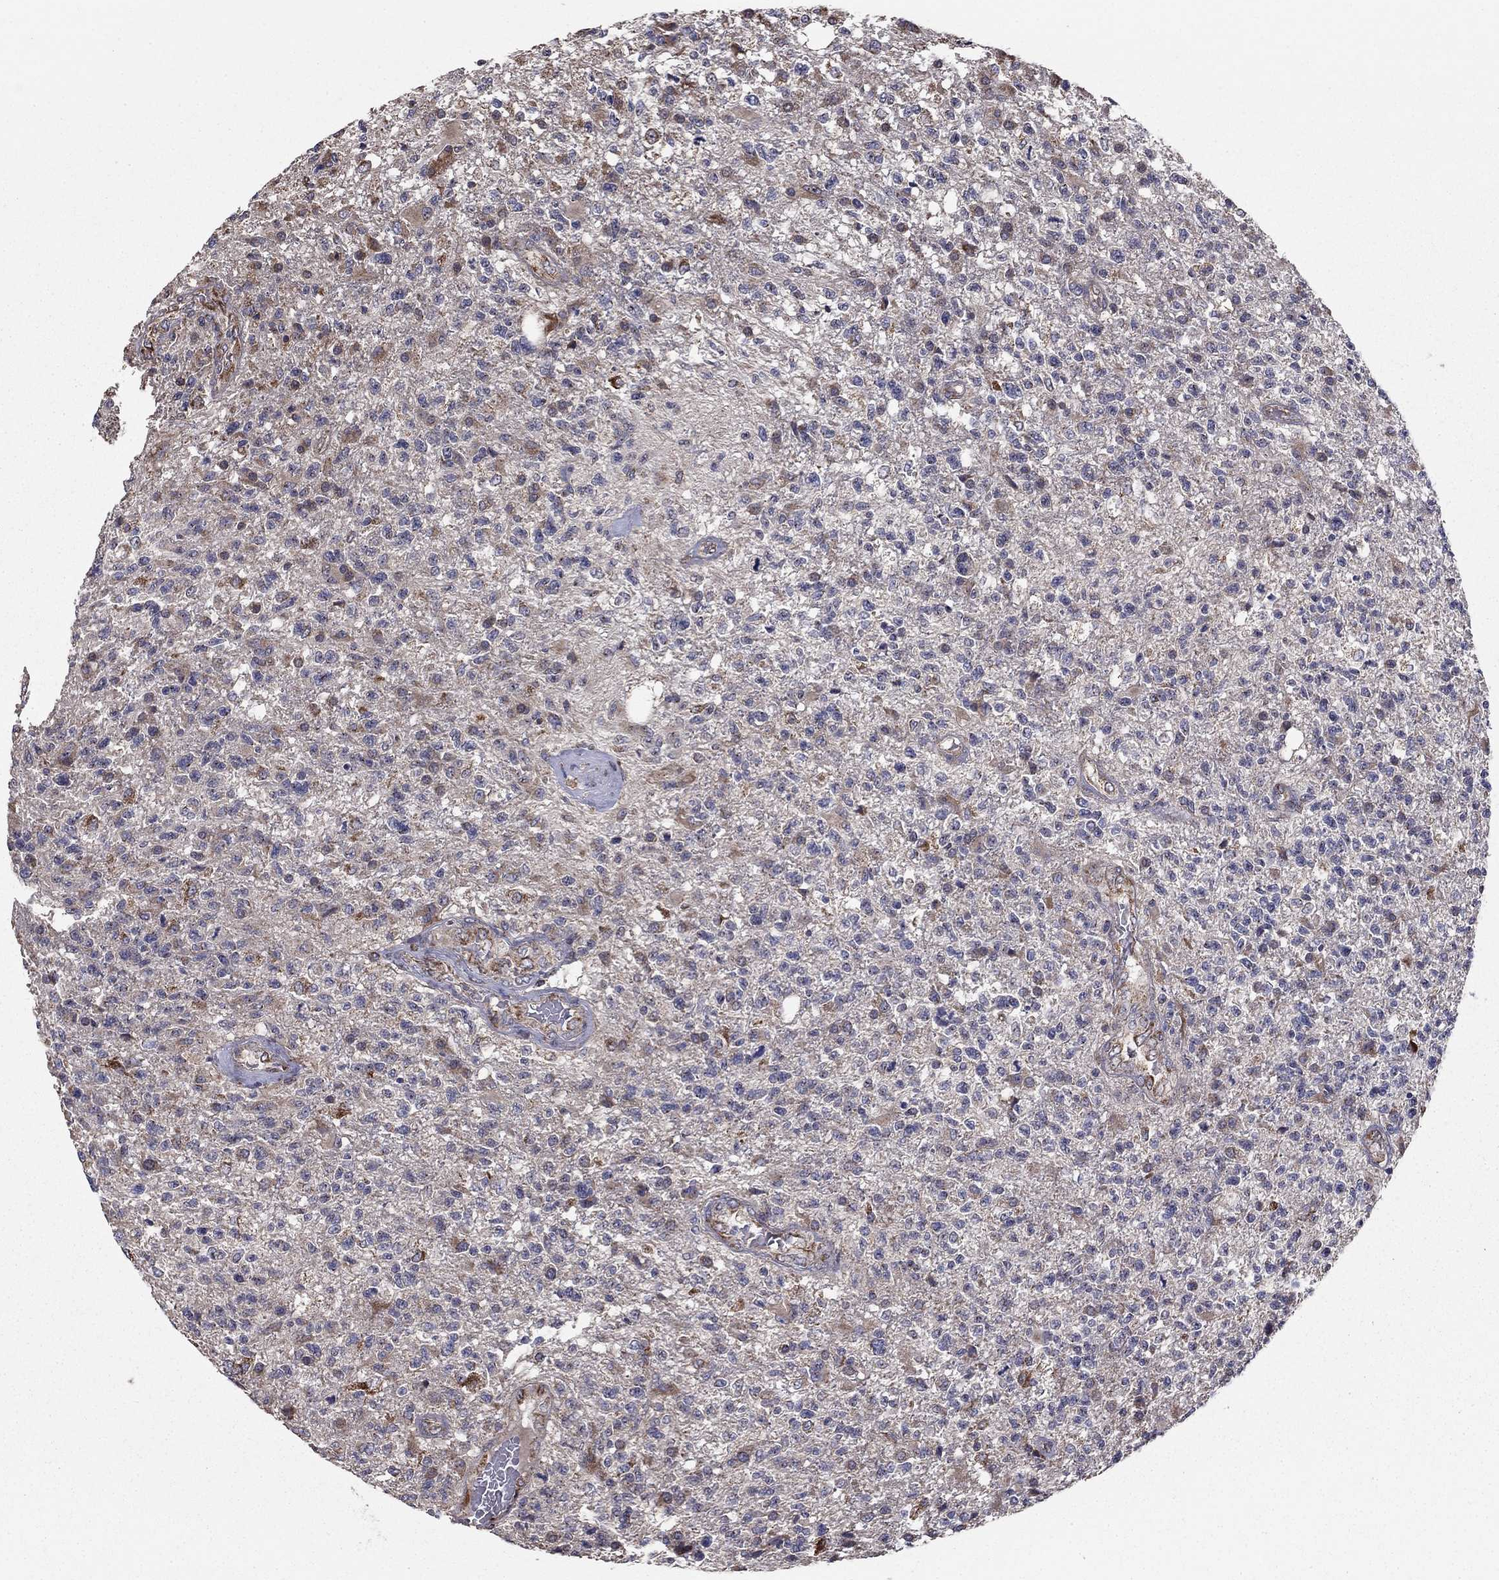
{"staining": {"intensity": "weak", "quantity": "<25%", "location": "cytoplasmic/membranous"}, "tissue": "glioma", "cell_type": "Tumor cells", "image_type": "cancer", "snomed": [{"axis": "morphology", "description": "Glioma, malignant, High grade"}, {"axis": "topography", "description": "Brain"}], "caption": "Immunohistochemistry micrograph of neoplastic tissue: malignant glioma (high-grade) stained with DAB shows no significant protein staining in tumor cells.", "gene": "NKIRAS1", "patient": {"sex": "male", "age": 56}}